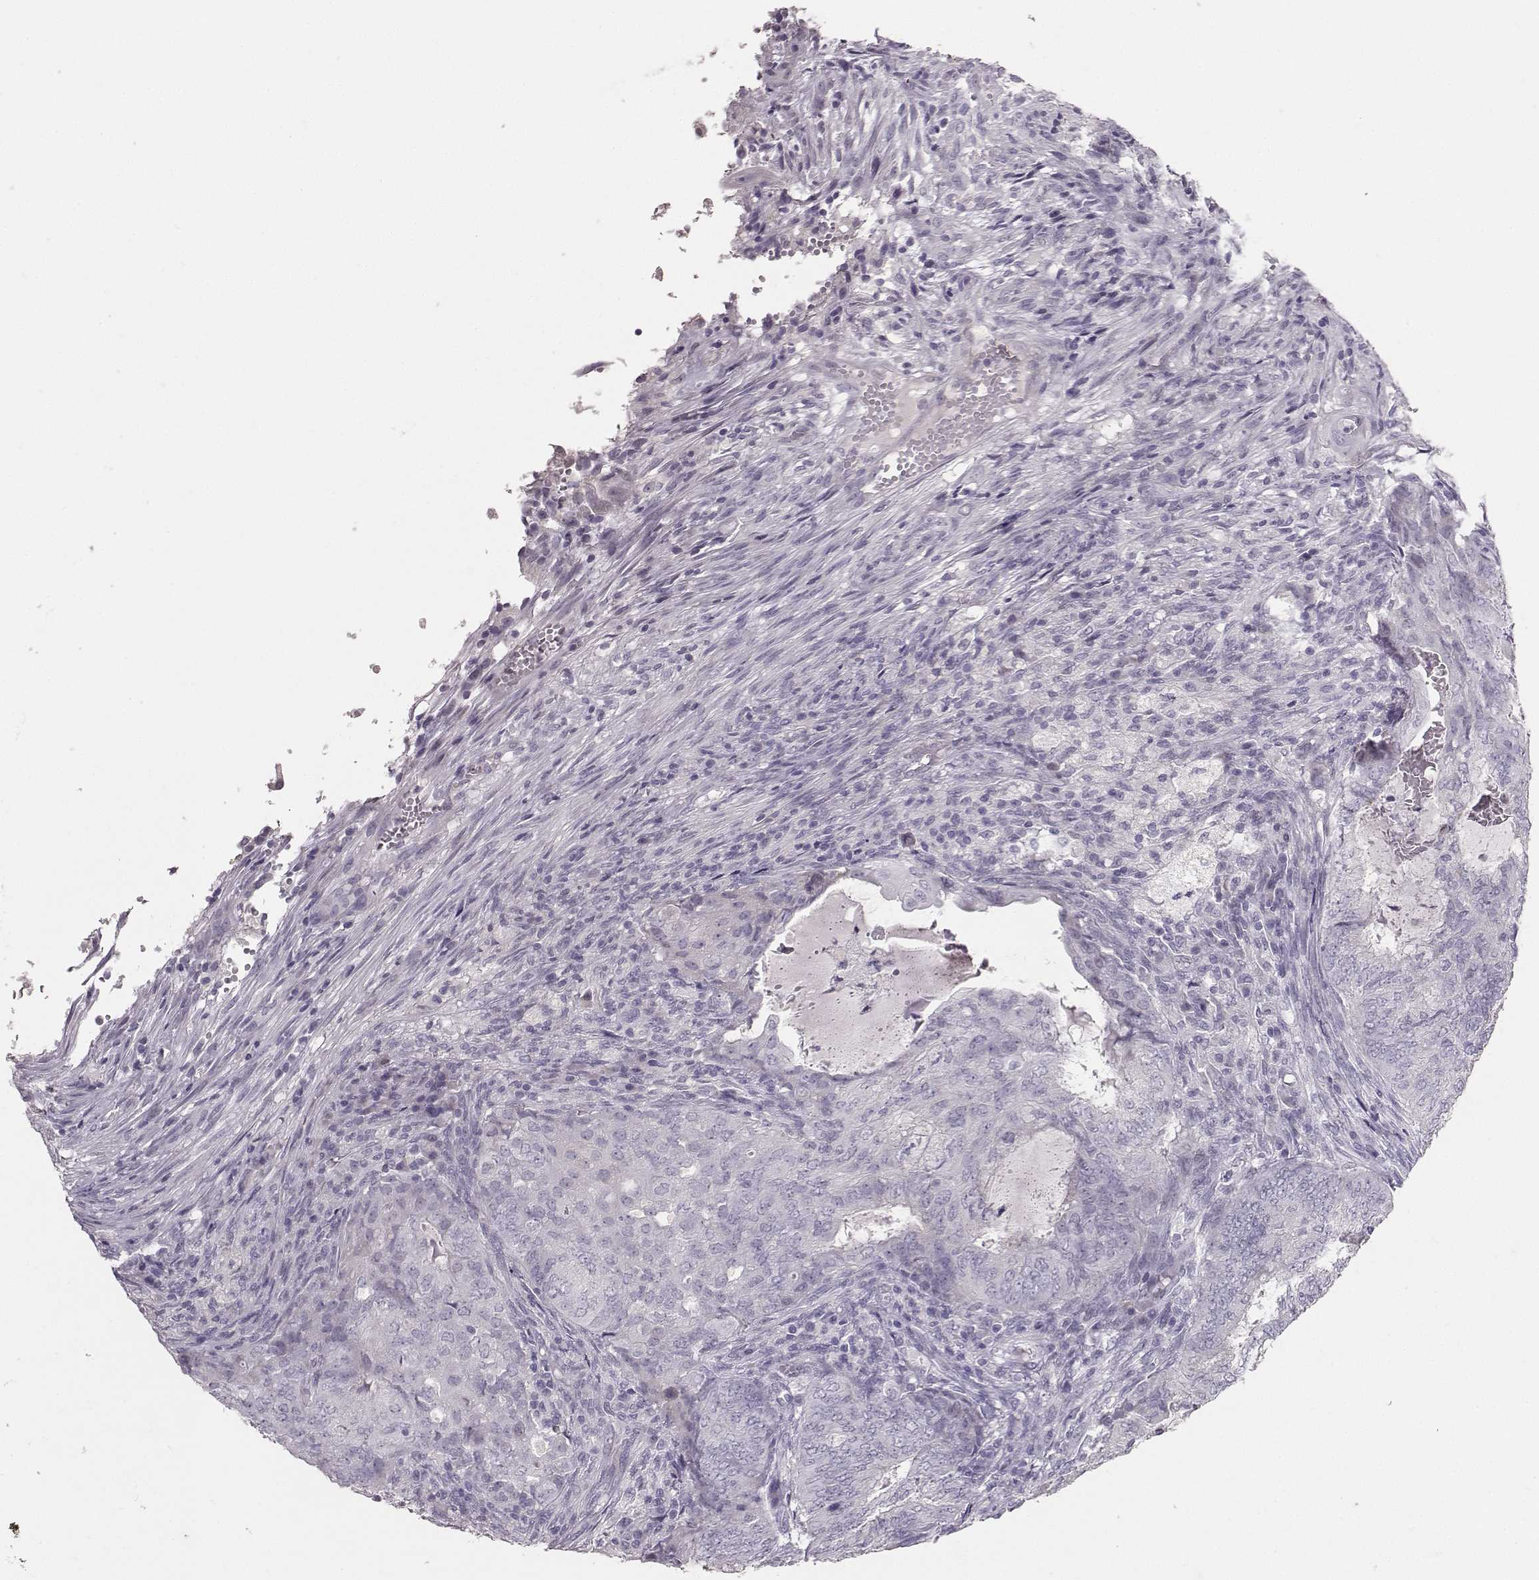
{"staining": {"intensity": "negative", "quantity": "none", "location": "none"}, "tissue": "endometrial cancer", "cell_type": "Tumor cells", "image_type": "cancer", "snomed": [{"axis": "morphology", "description": "Adenocarcinoma, NOS"}, {"axis": "topography", "description": "Endometrium"}], "caption": "Human endometrial cancer (adenocarcinoma) stained for a protein using immunohistochemistry demonstrates no positivity in tumor cells.", "gene": "PKP2", "patient": {"sex": "female", "age": 62}}